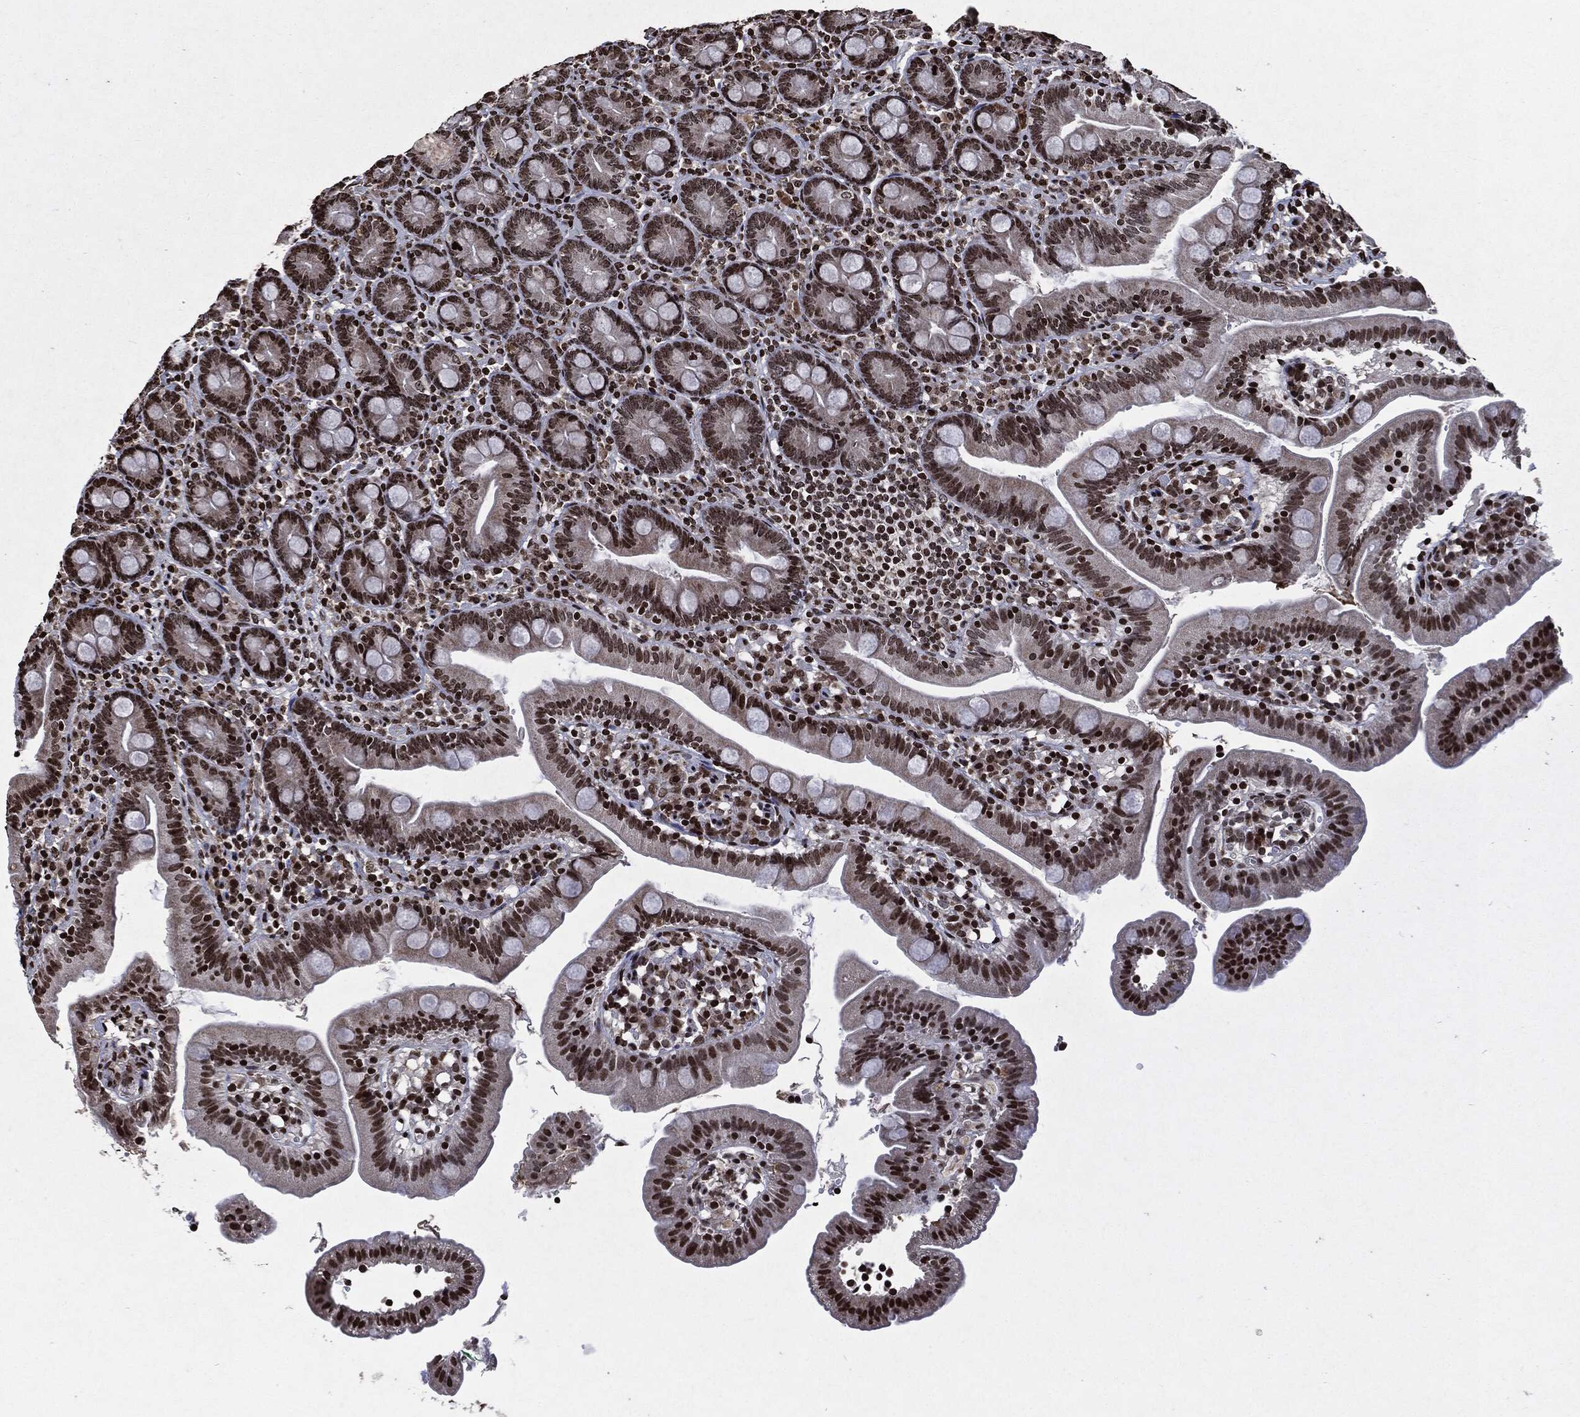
{"staining": {"intensity": "moderate", "quantity": ">75%", "location": "nuclear"}, "tissue": "duodenum", "cell_type": "Glandular cells", "image_type": "normal", "snomed": [{"axis": "morphology", "description": "Normal tissue, NOS"}, {"axis": "topography", "description": "Duodenum"}], "caption": "Glandular cells display moderate nuclear positivity in approximately >75% of cells in normal duodenum. Immunohistochemistry stains the protein in brown and the nuclei are stained blue.", "gene": "JUN", "patient": {"sex": "female", "age": 67}}